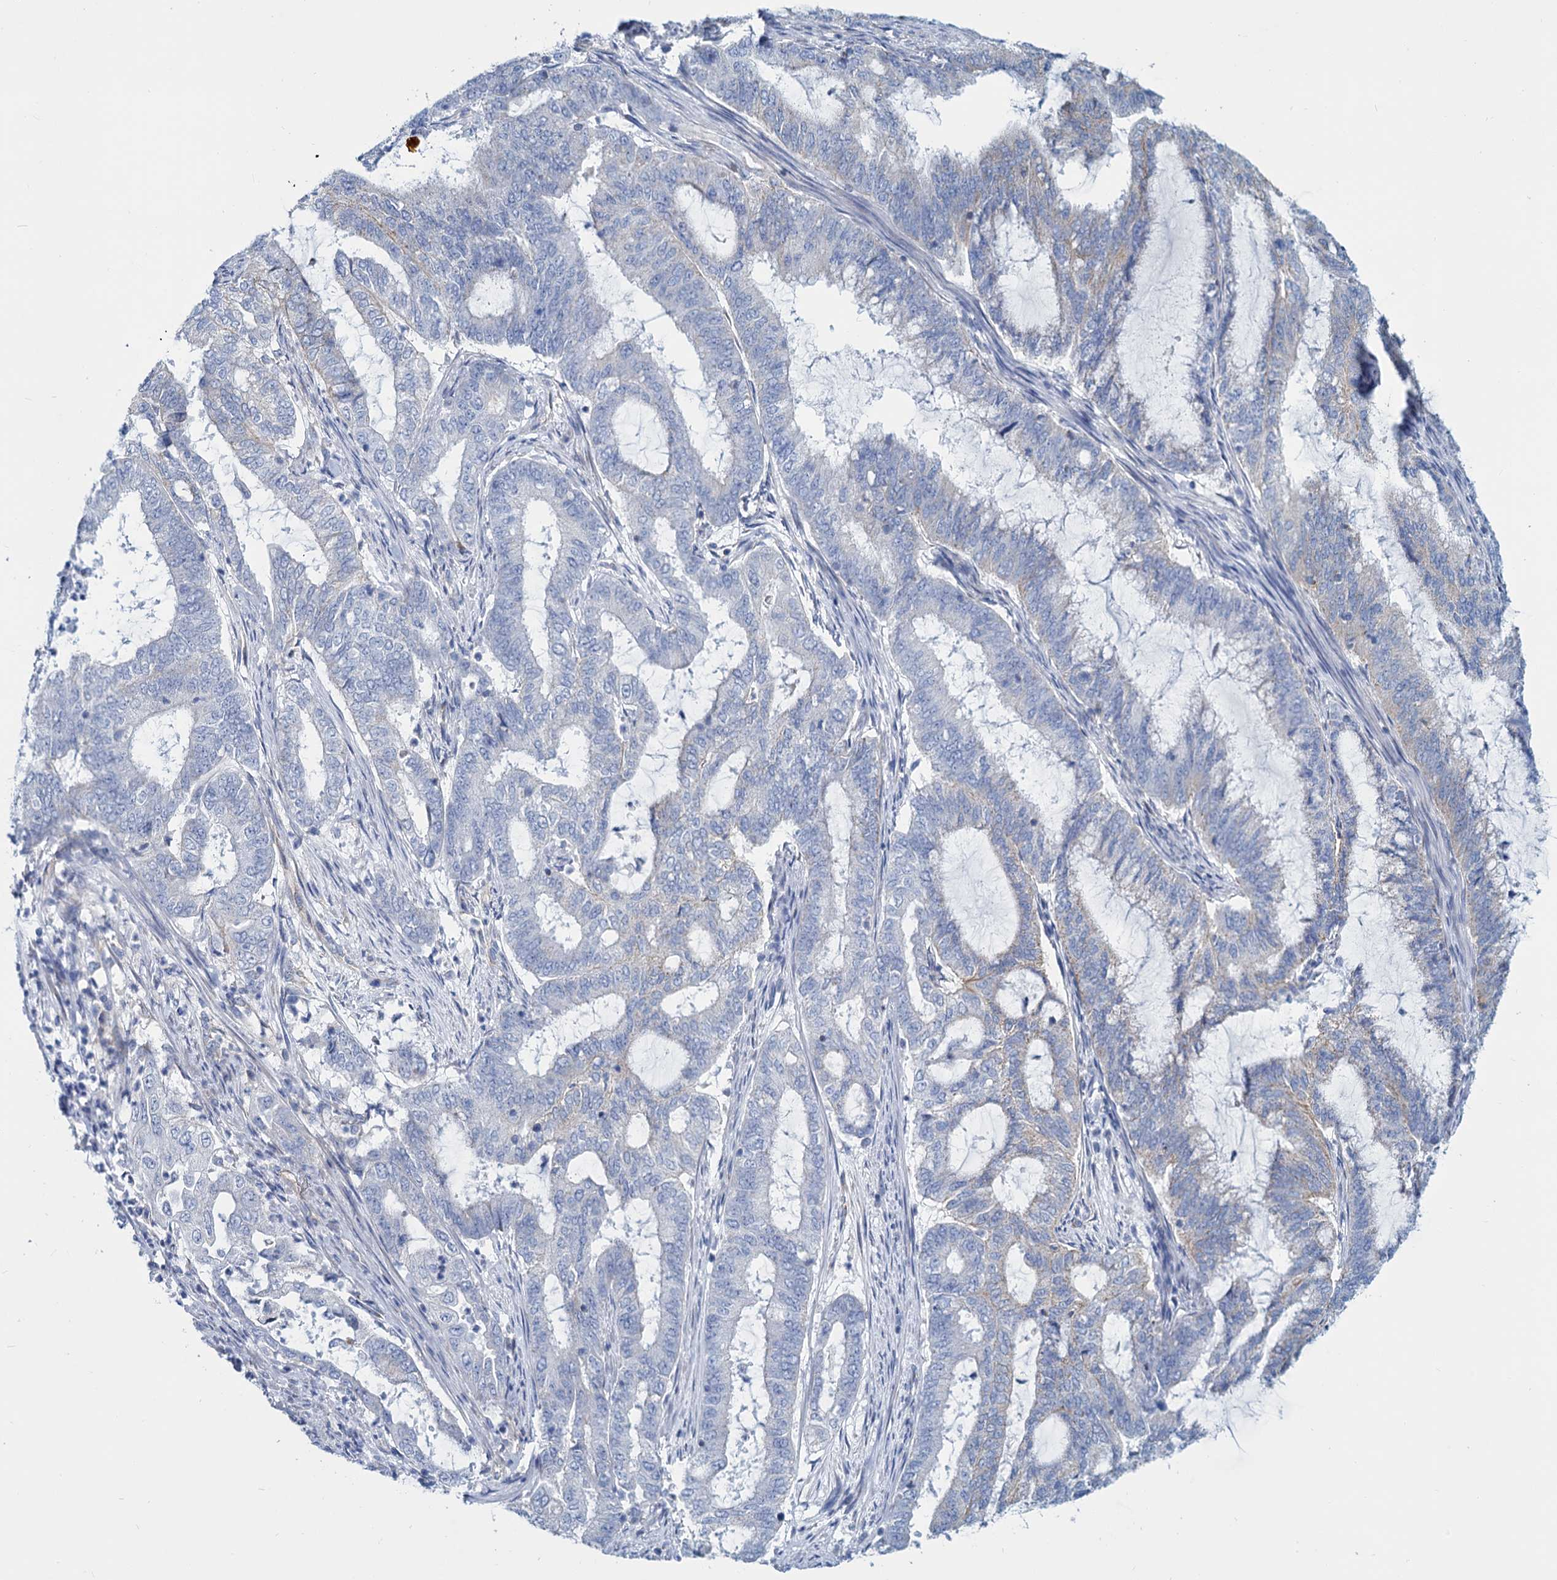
{"staining": {"intensity": "negative", "quantity": "none", "location": "none"}, "tissue": "endometrial cancer", "cell_type": "Tumor cells", "image_type": "cancer", "snomed": [{"axis": "morphology", "description": "Adenocarcinoma, NOS"}, {"axis": "topography", "description": "Endometrium"}], "caption": "Tumor cells show no significant positivity in endometrial cancer (adenocarcinoma). (Brightfield microscopy of DAB immunohistochemistry at high magnification).", "gene": "SLC1A3", "patient": {"sex": "female", "age": 51}}